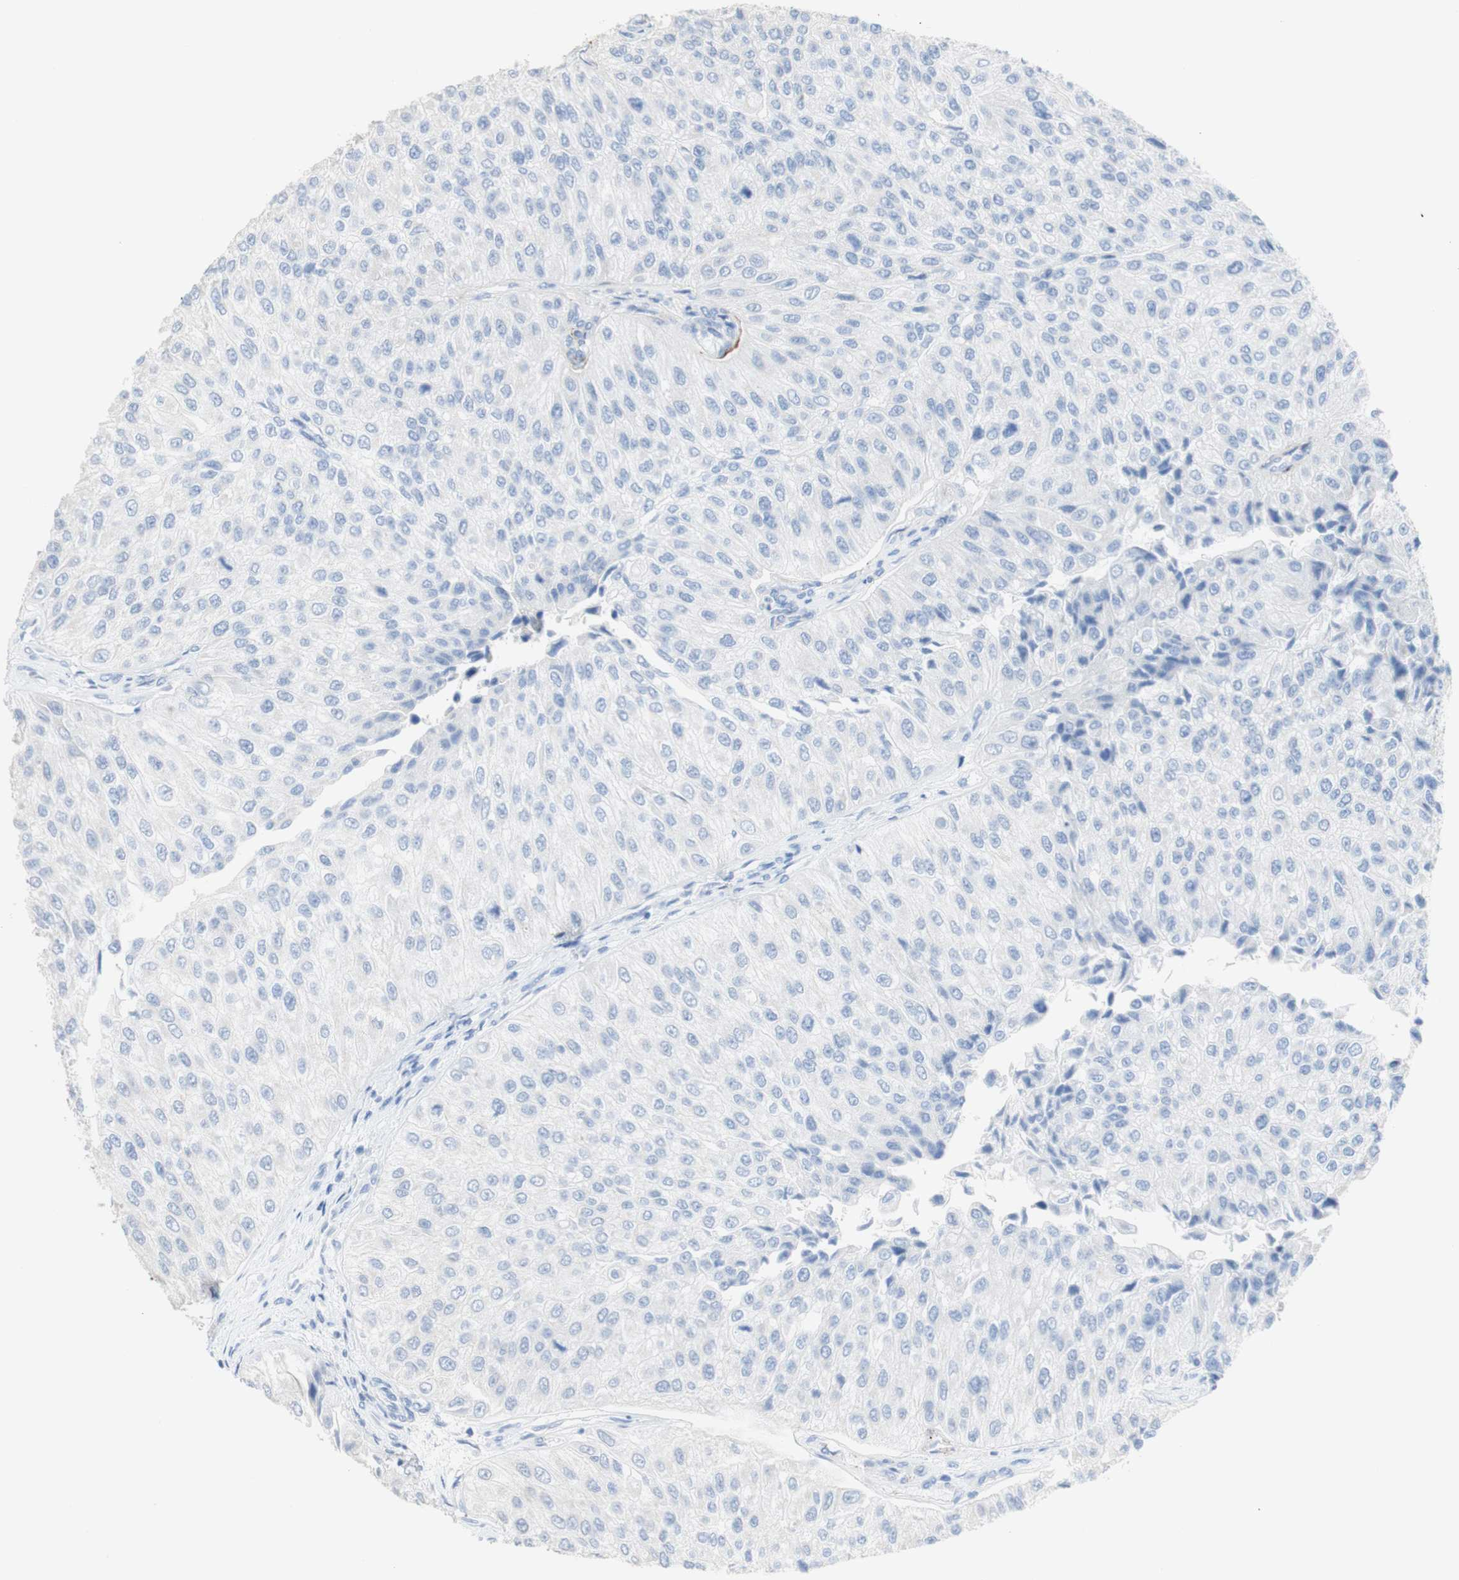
{"staining": {"intensity": "negative", "quantity": "none", "location": "none"}, "tissue": "urothelial cancer", "cell_type": "Tumor cells", "image_type": "cancer", "snomed": [{"axis": "morphology", "description": "Urothelial carcinoma, High grade"}, {"axis": "topography", "description": "Kidney"}, {"axis": "topography", "description": "Urinary bladder"}], "caption": "This is an immunohistochemistry histopathology image of urothelial cancer. There is no positivity in tumor cells.", "gene": "DSC2", "patient": {"sex": "male", "age": 77}}